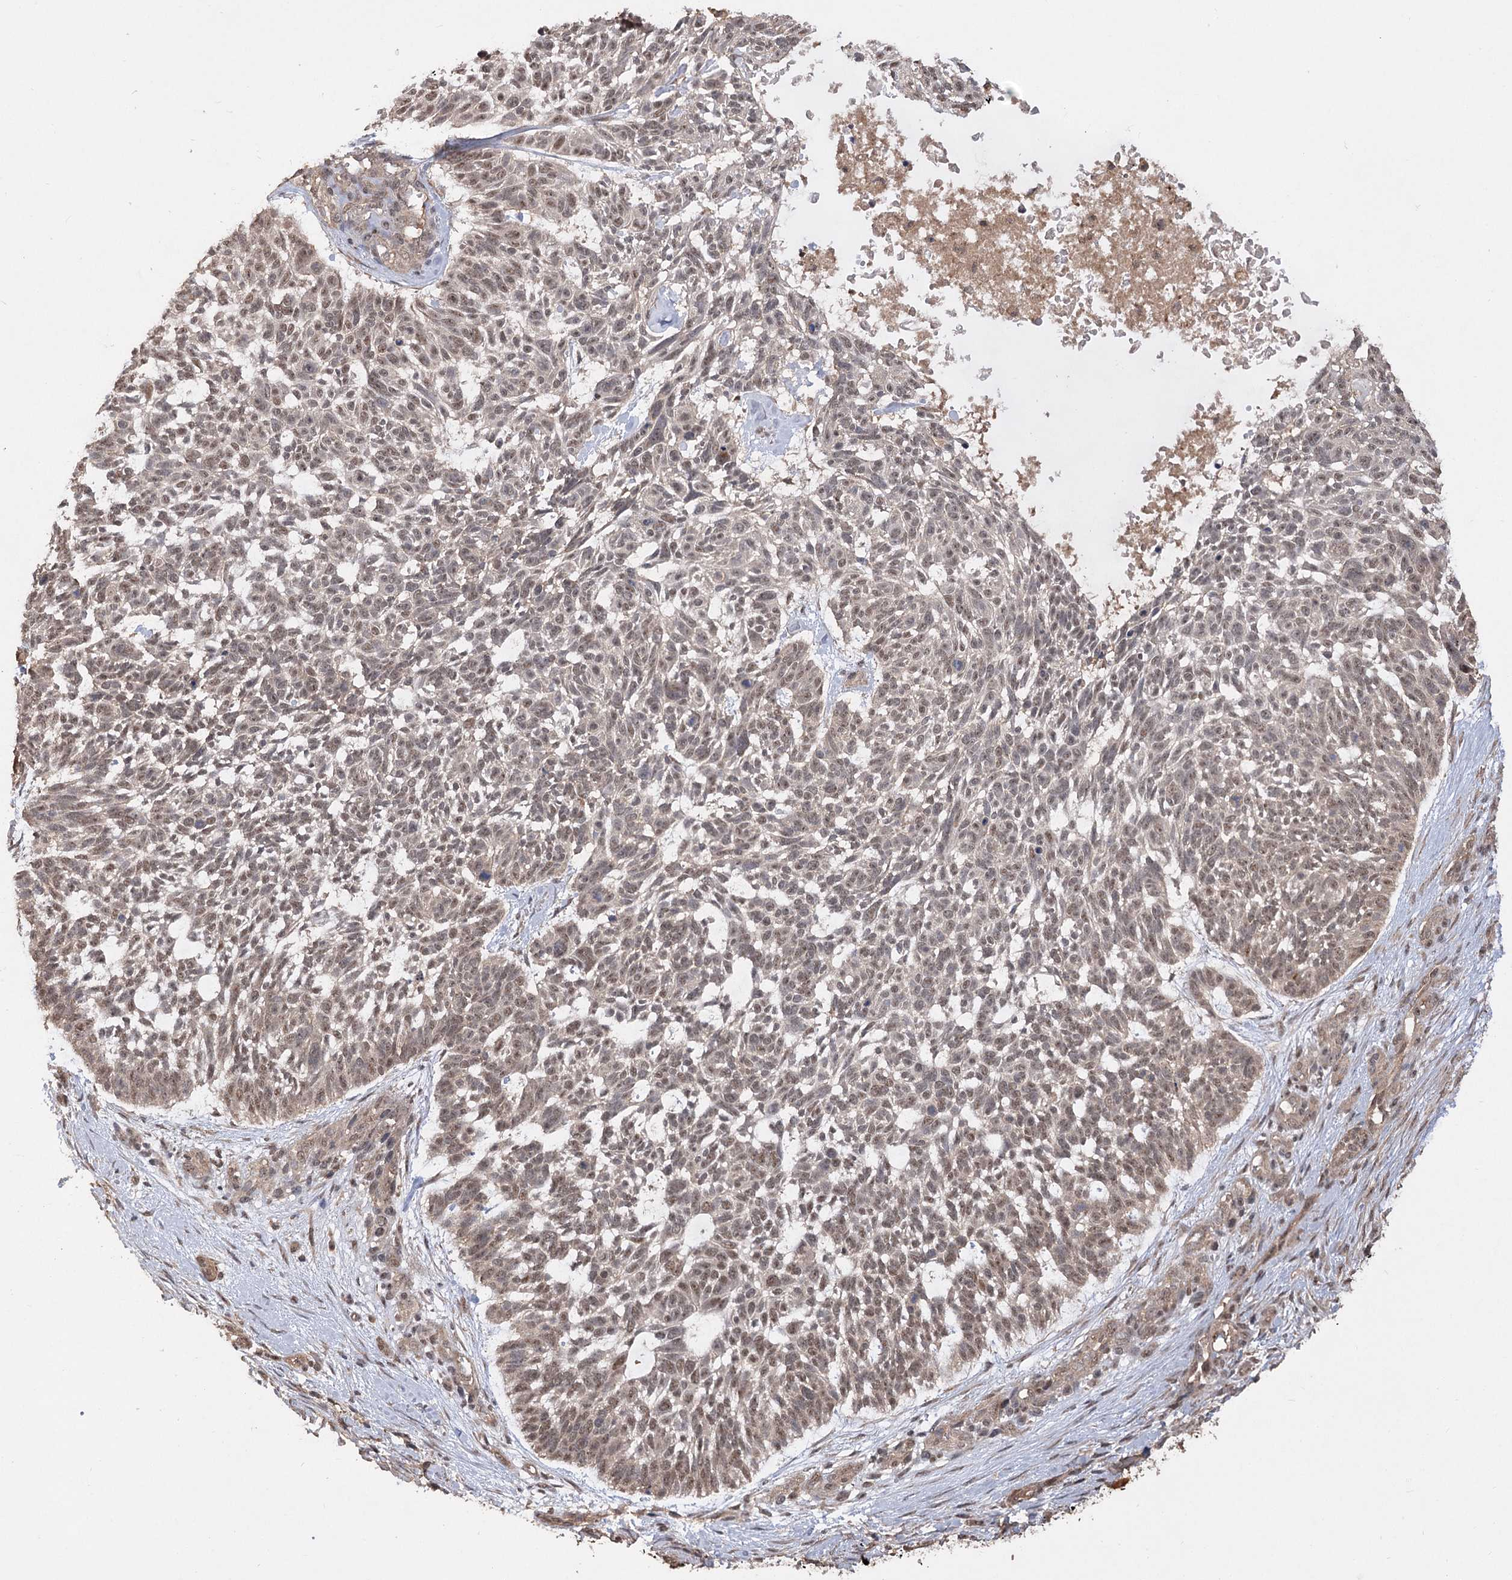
{"staining": {"intensity": "moderate", "quantity": ">75%", "location": "nuclear"}, "tissue": "skin cancer", "cell_type": "Tumor cells", "image_type": "cancer", "snomed": [{"axis": "morphology", "description": "Basal cell carcinoma"}, {"axis": "topography", "description": "Skin"}], "caption": "Protein expression analysis of human basal cell carcinoma (skin) reveals moderate nuclear staining in approximately >75% of tumor cells.", "gene": "TENM2", "patient": {"sex": "male", "age": 88}}